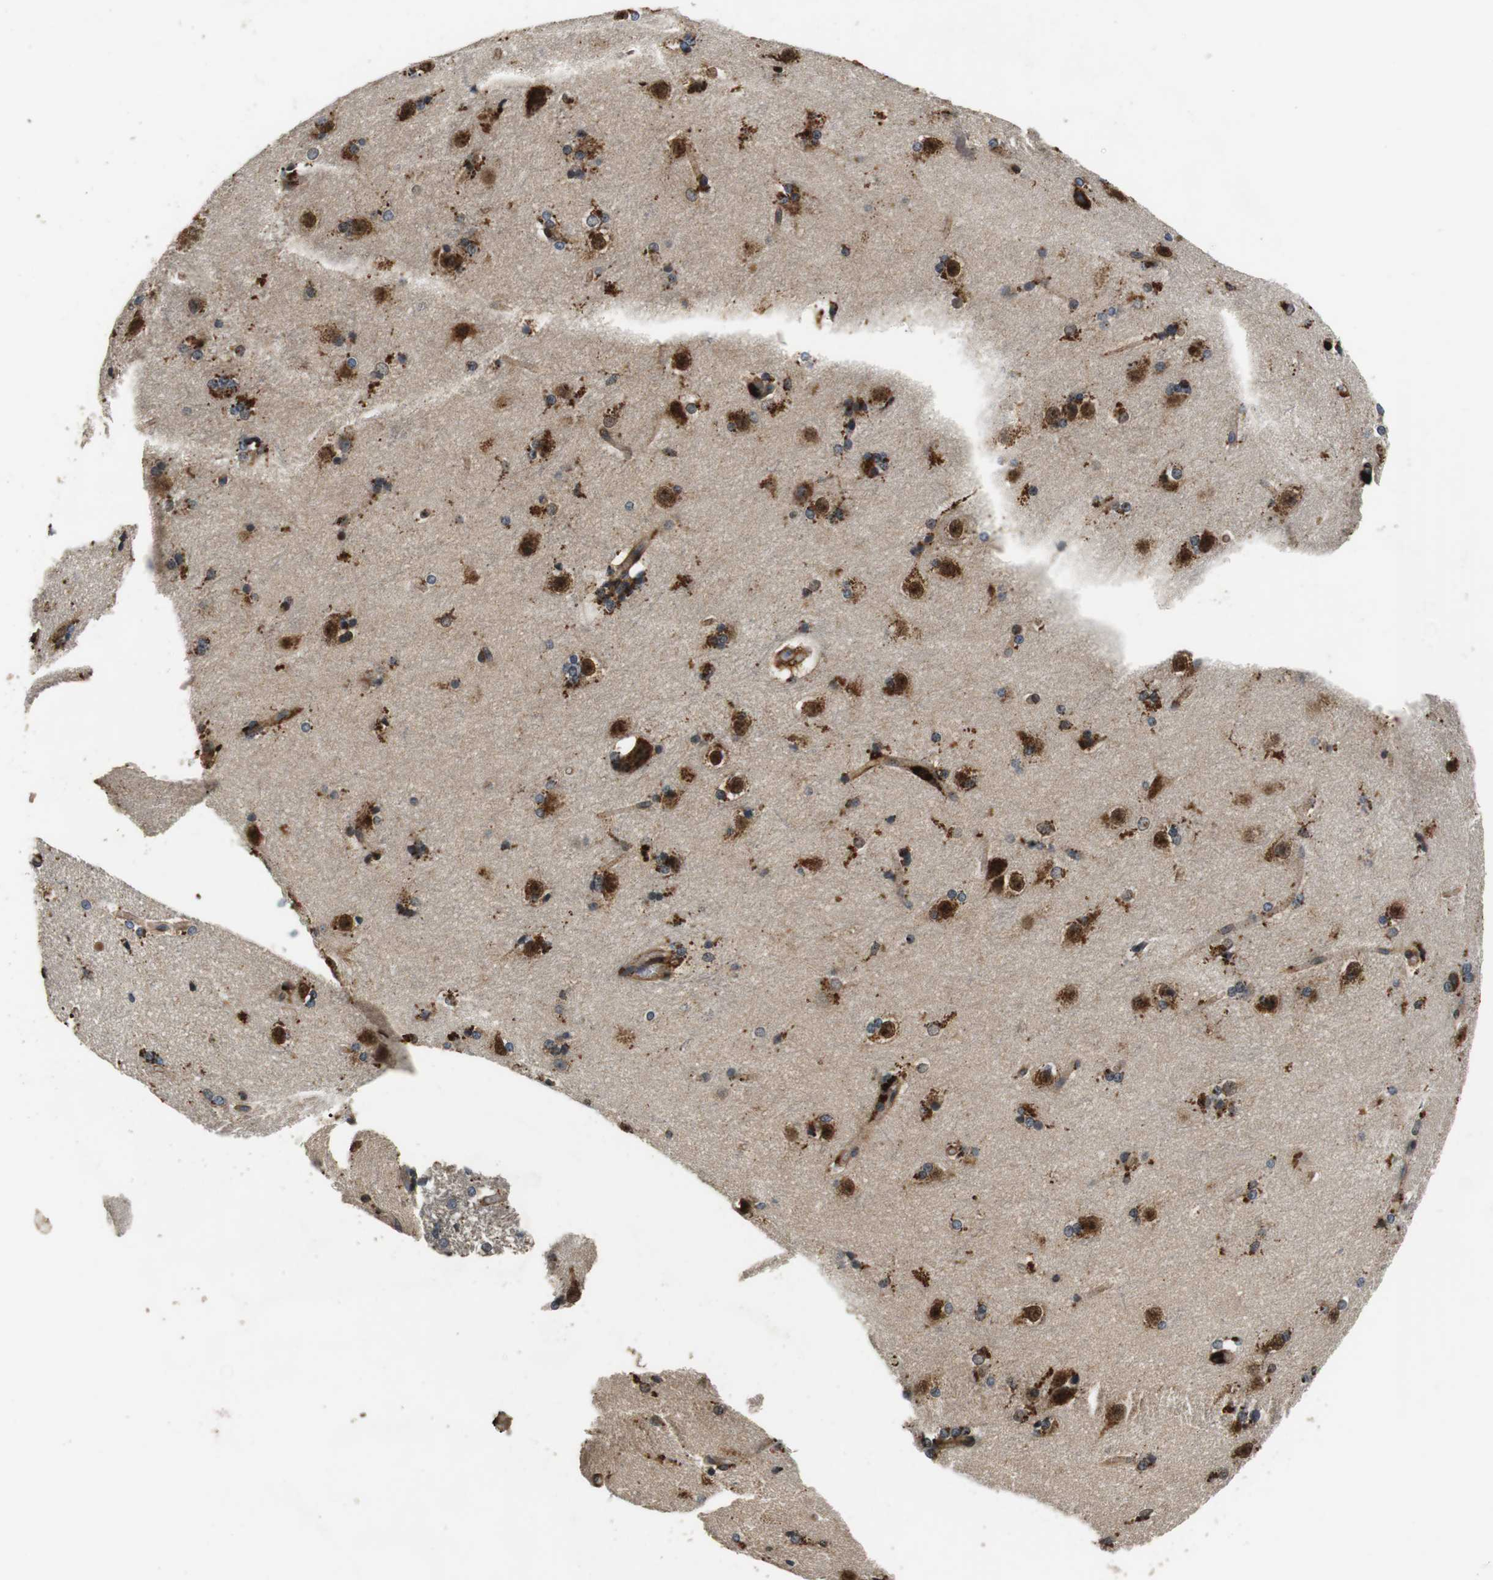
{"staining": {"intensity": "weak", "quantity": "<25%", "location": "cytoplasmic/membranous"}, "tissue": "caudate", "cell_type": "Glial cells", "image_type": "normal", "snomed": [{"axis": "morphology", "description": "Normal tissue, NOS"}, {"axis": "topography", "description": "Lateral ventricle wall"}], "caption": "DAB immunohistochemical staining of unremarkable human caudate shows no significant expression in glial cells.", "gene": "TXNRD1", "patient": {"sex": "female", "age": 19}}